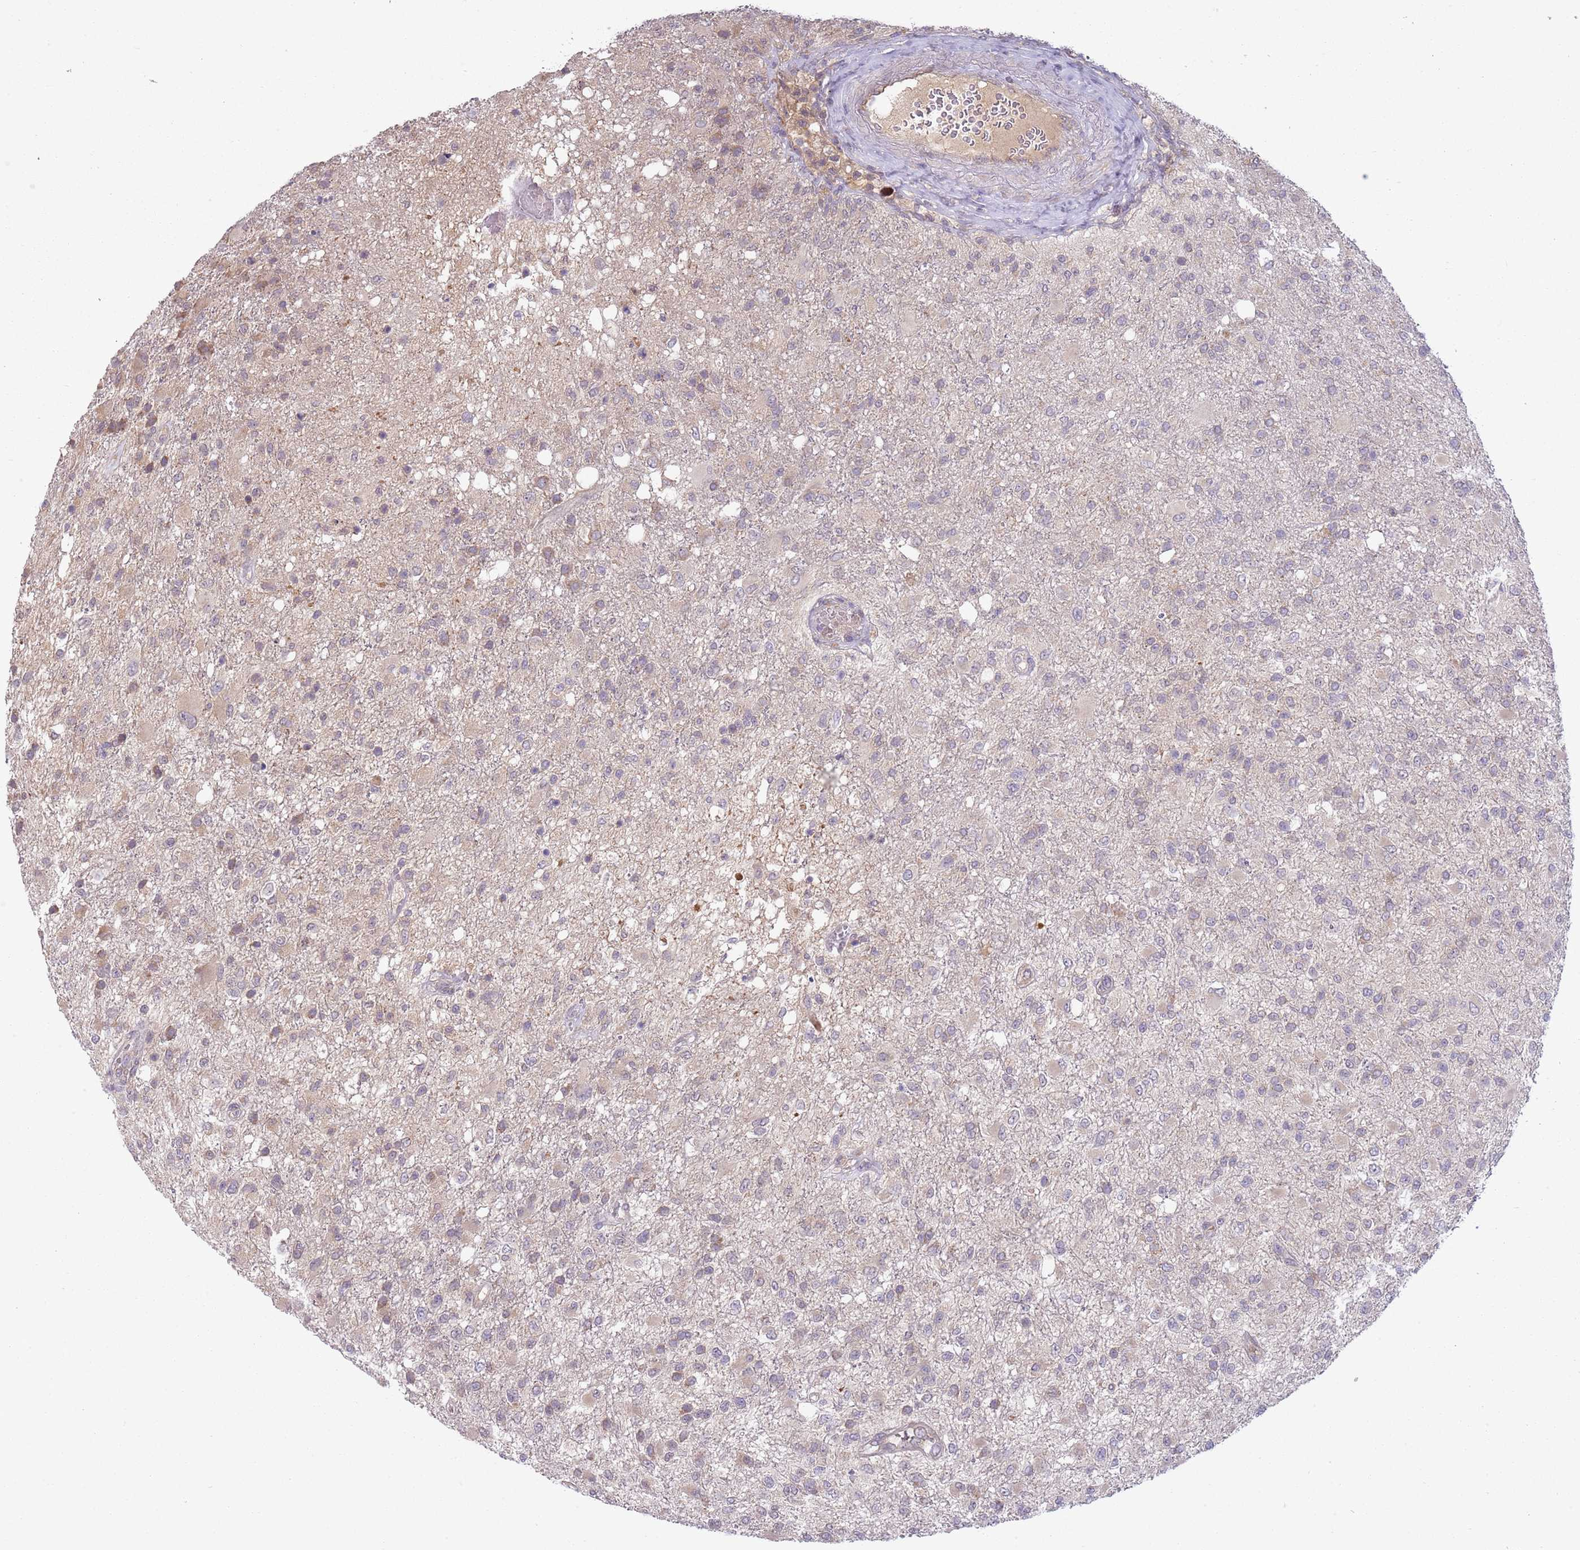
{"staining": {"intensity": "negative", "quantity": "none", "location": "none"}, "tissue": "glioma", "cell_type": "Tumor cells", "image_type": "cancer", "snomed": [{"axis": "morphology", "description": "Glioma, malignant, High grade"}, {"axis": "topography", "description": "Brain"}], "caption": "An image of human glioma is negative for staining in tumor cells.", "gene": "SKOR2", "patient": {"sex": "female", "age": 74}}